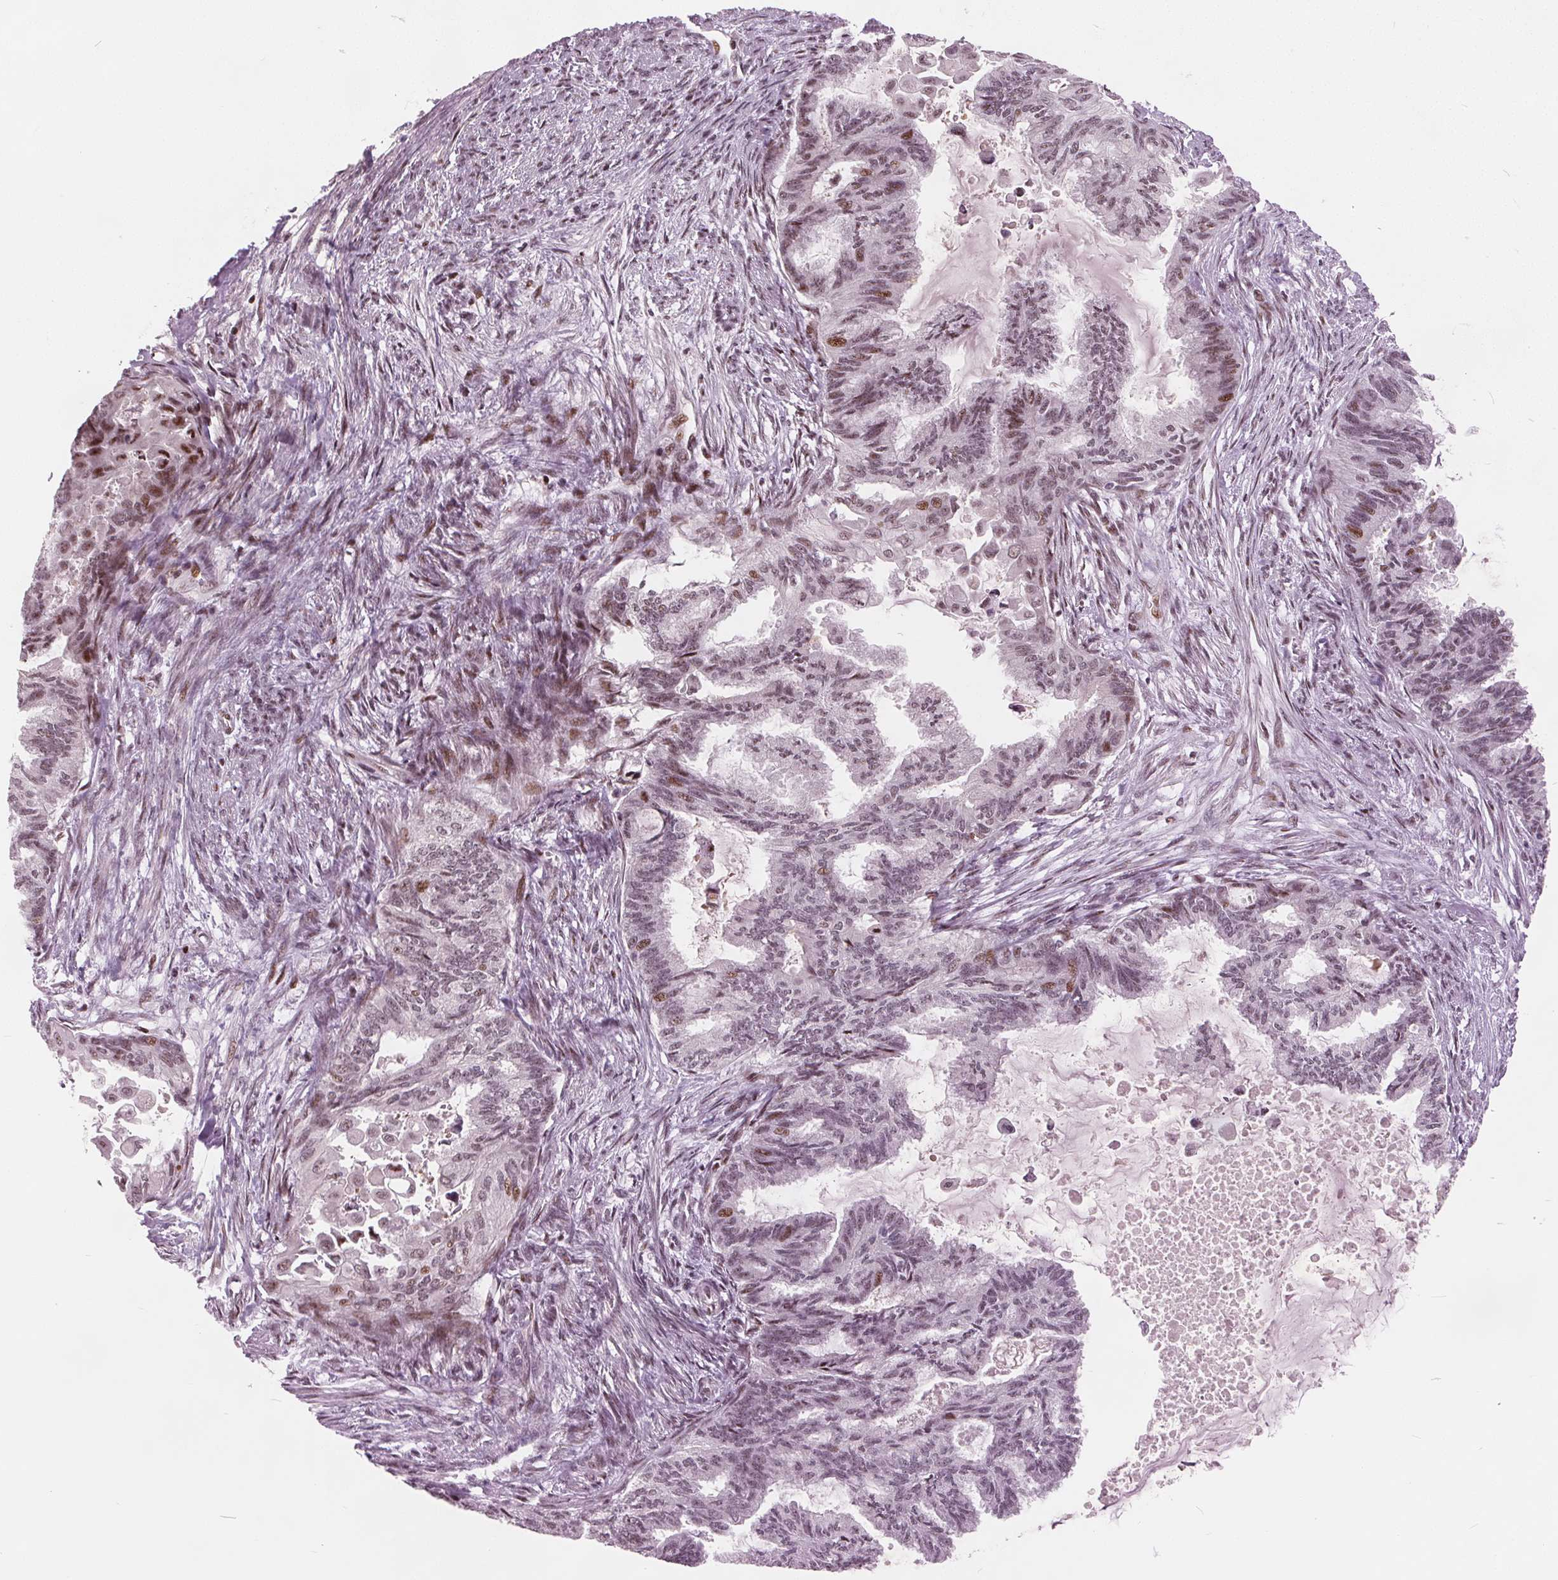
{"staining": {"intensity": "moderate", "quantity": ">75%", "location": "nuclear"}, "tissue": "endometrial cancer", "cell_type": "Tumor cells", "image_type": "cancer", "snomed": [{"axis": "morphology", "description": "Adenocarcinoma, NOS"}, {"axis": "topography", "description": "Endometrium"}], "caption": "Immunohistochemistry (IHC) image of neoplastic tissue: human adenocarcinoma (endometrial) stained using immunohistochemistry displays medium levels of moderate protein expression localized specifically in the nuclear of tumor cells, appearing as a nuclear brown color.", "gene": "TTC34", "patient": {"sex": "female", "age": 86}}